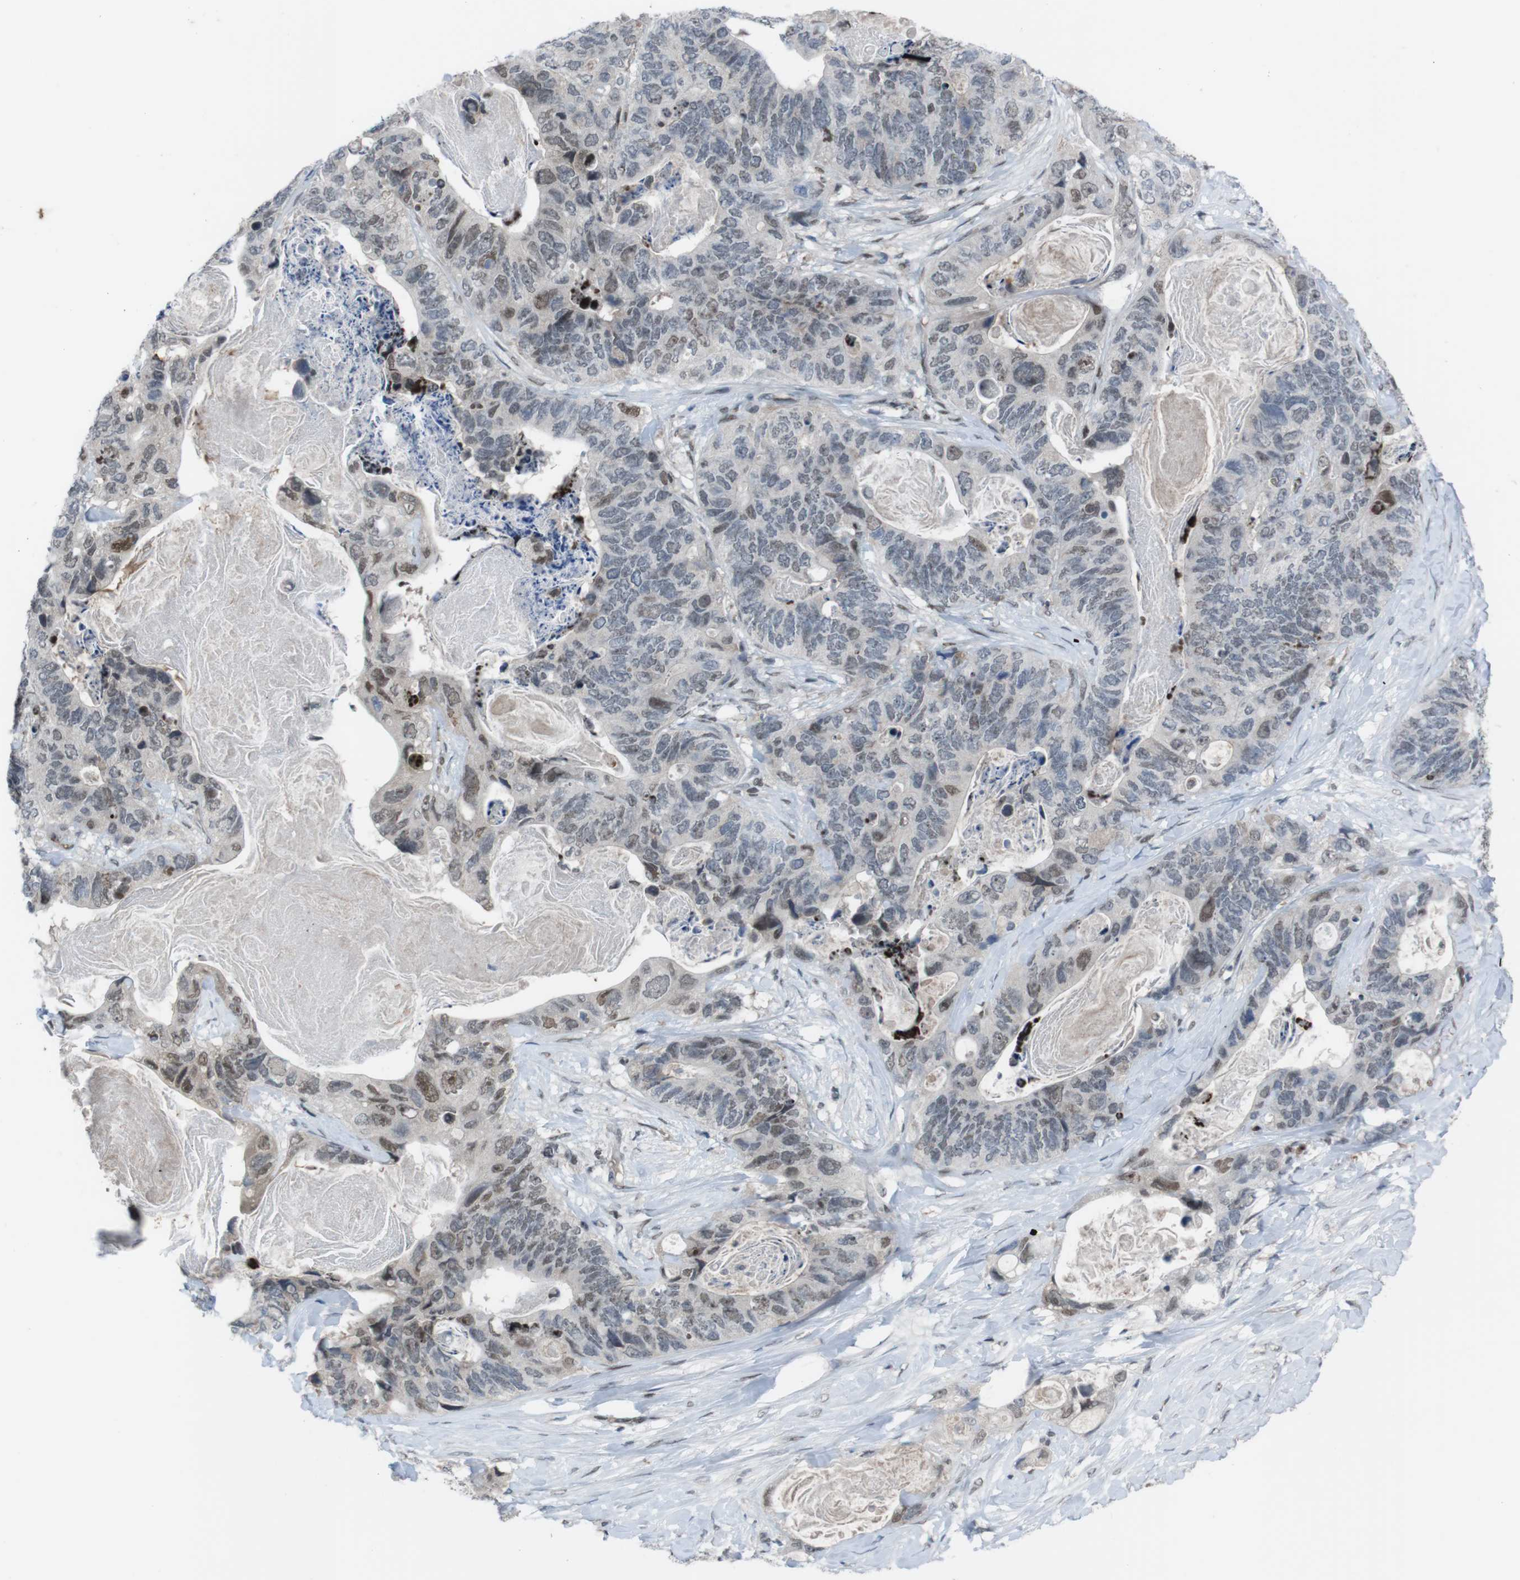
{"staining": {"intensity": "weak", "quantity": ">75%", "location": "nuclear"}, "tissue": "stomach cancer", "cell_type": "Tumor cells", "image_type": "cancer", "snomed": [{"axis": "morphology", "description": "Adenocarcinoma, NOS"}, {"axis": "topography", "description": "Stomach"}], "caption": "This photomicrograph shows stomach cancer stained with immunohistochemistry (IHC) to label a protein in brown. The nuclear of tumor cells show weak positivity for the protein. Nuclei are counter-stained blue.", "gene": "SUB1", "patient": {"sex": "female", "age": 89}}